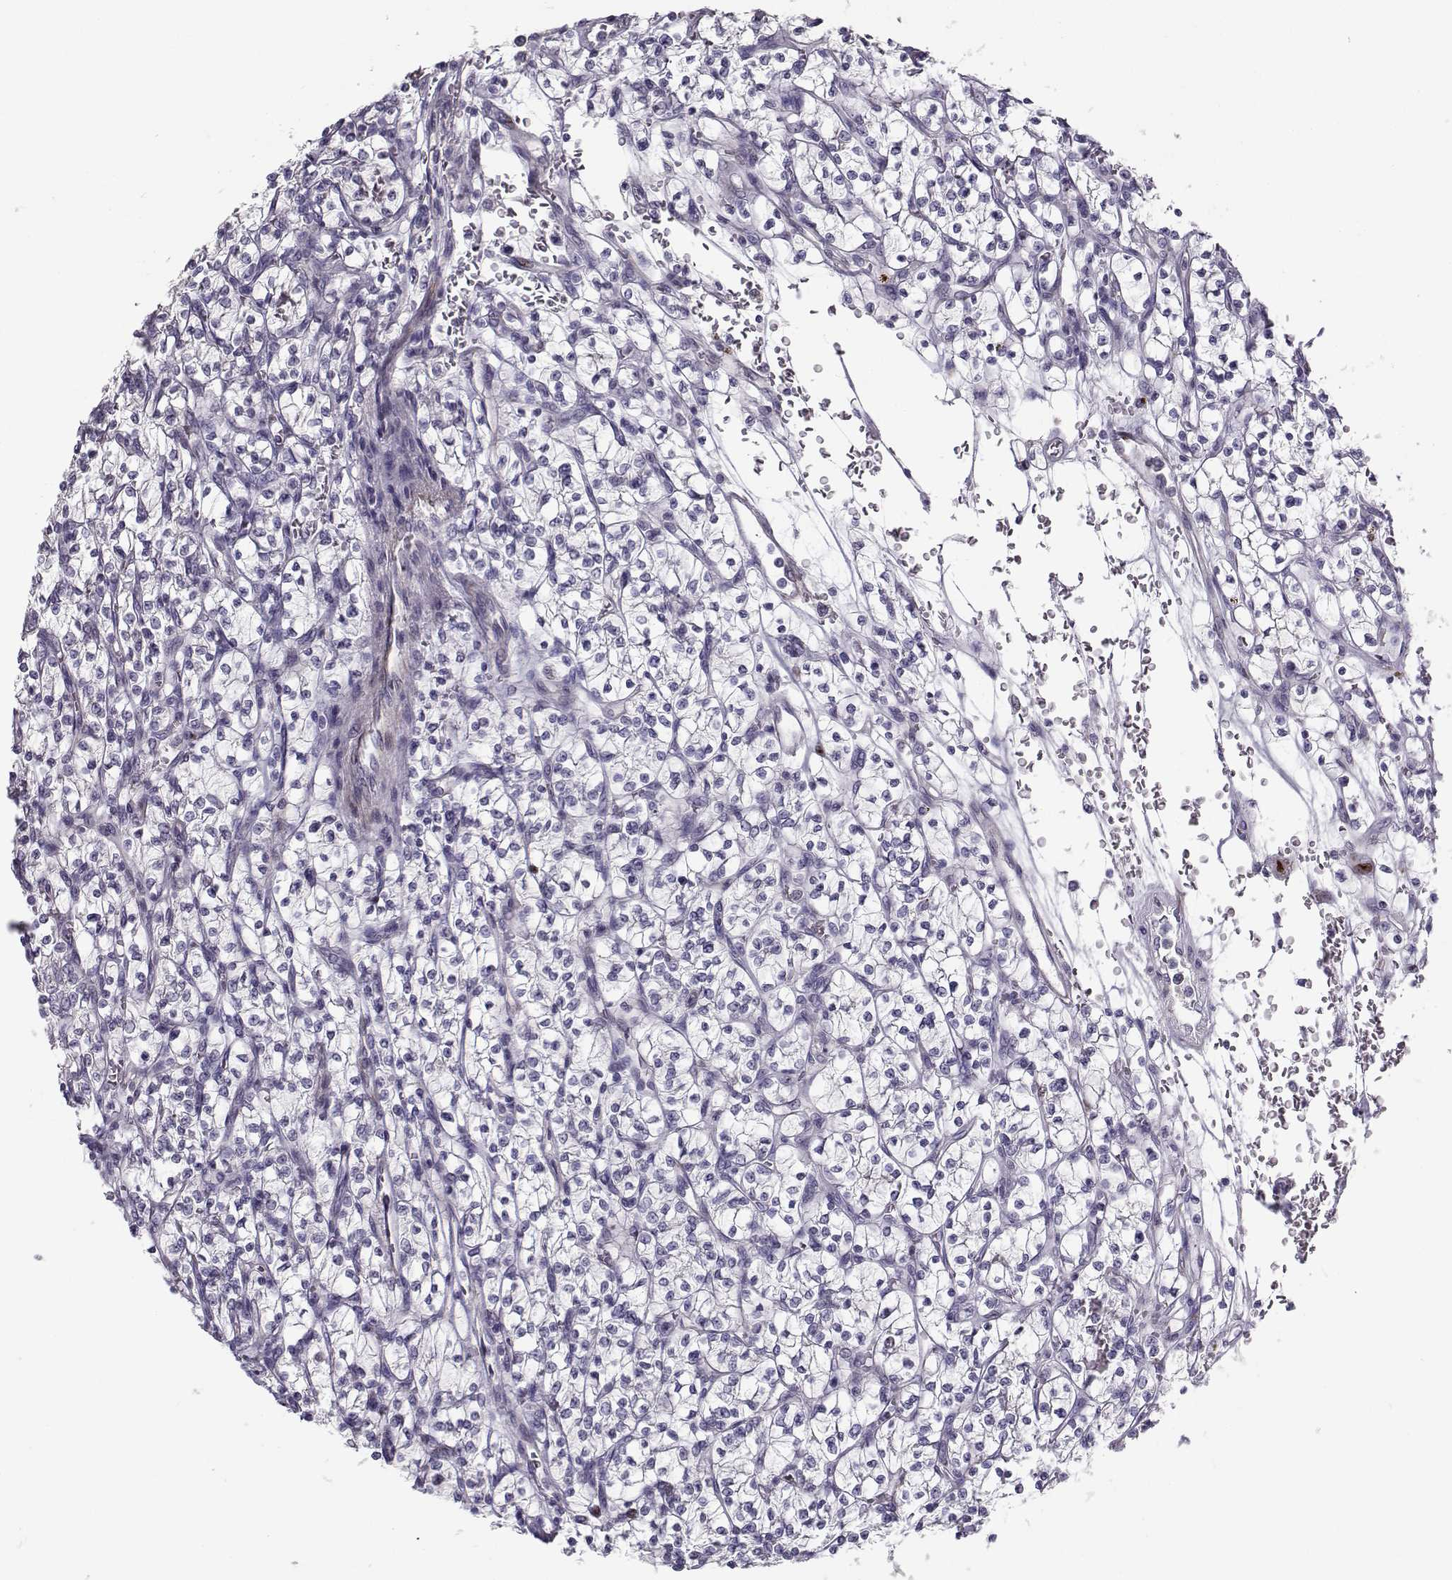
{"staining": {"intensity": "negative", "quantity": "none", "location": "none"}, "tissue": "renal cancer", "cell_type": "Tumor cells", "image_type": "cancer", "snomed": [{"axis": "morphology", "description": "Adenocarcinoma, NOS"}, {"axis": "topography", "description": "Kidney"}], "caption": "This is an immunohistochemistry image of human adenocarcinoma (renal). There is no staining in tumor cells.", "gene": "NPW", "patient": {"sex": "female", "age": 64}}